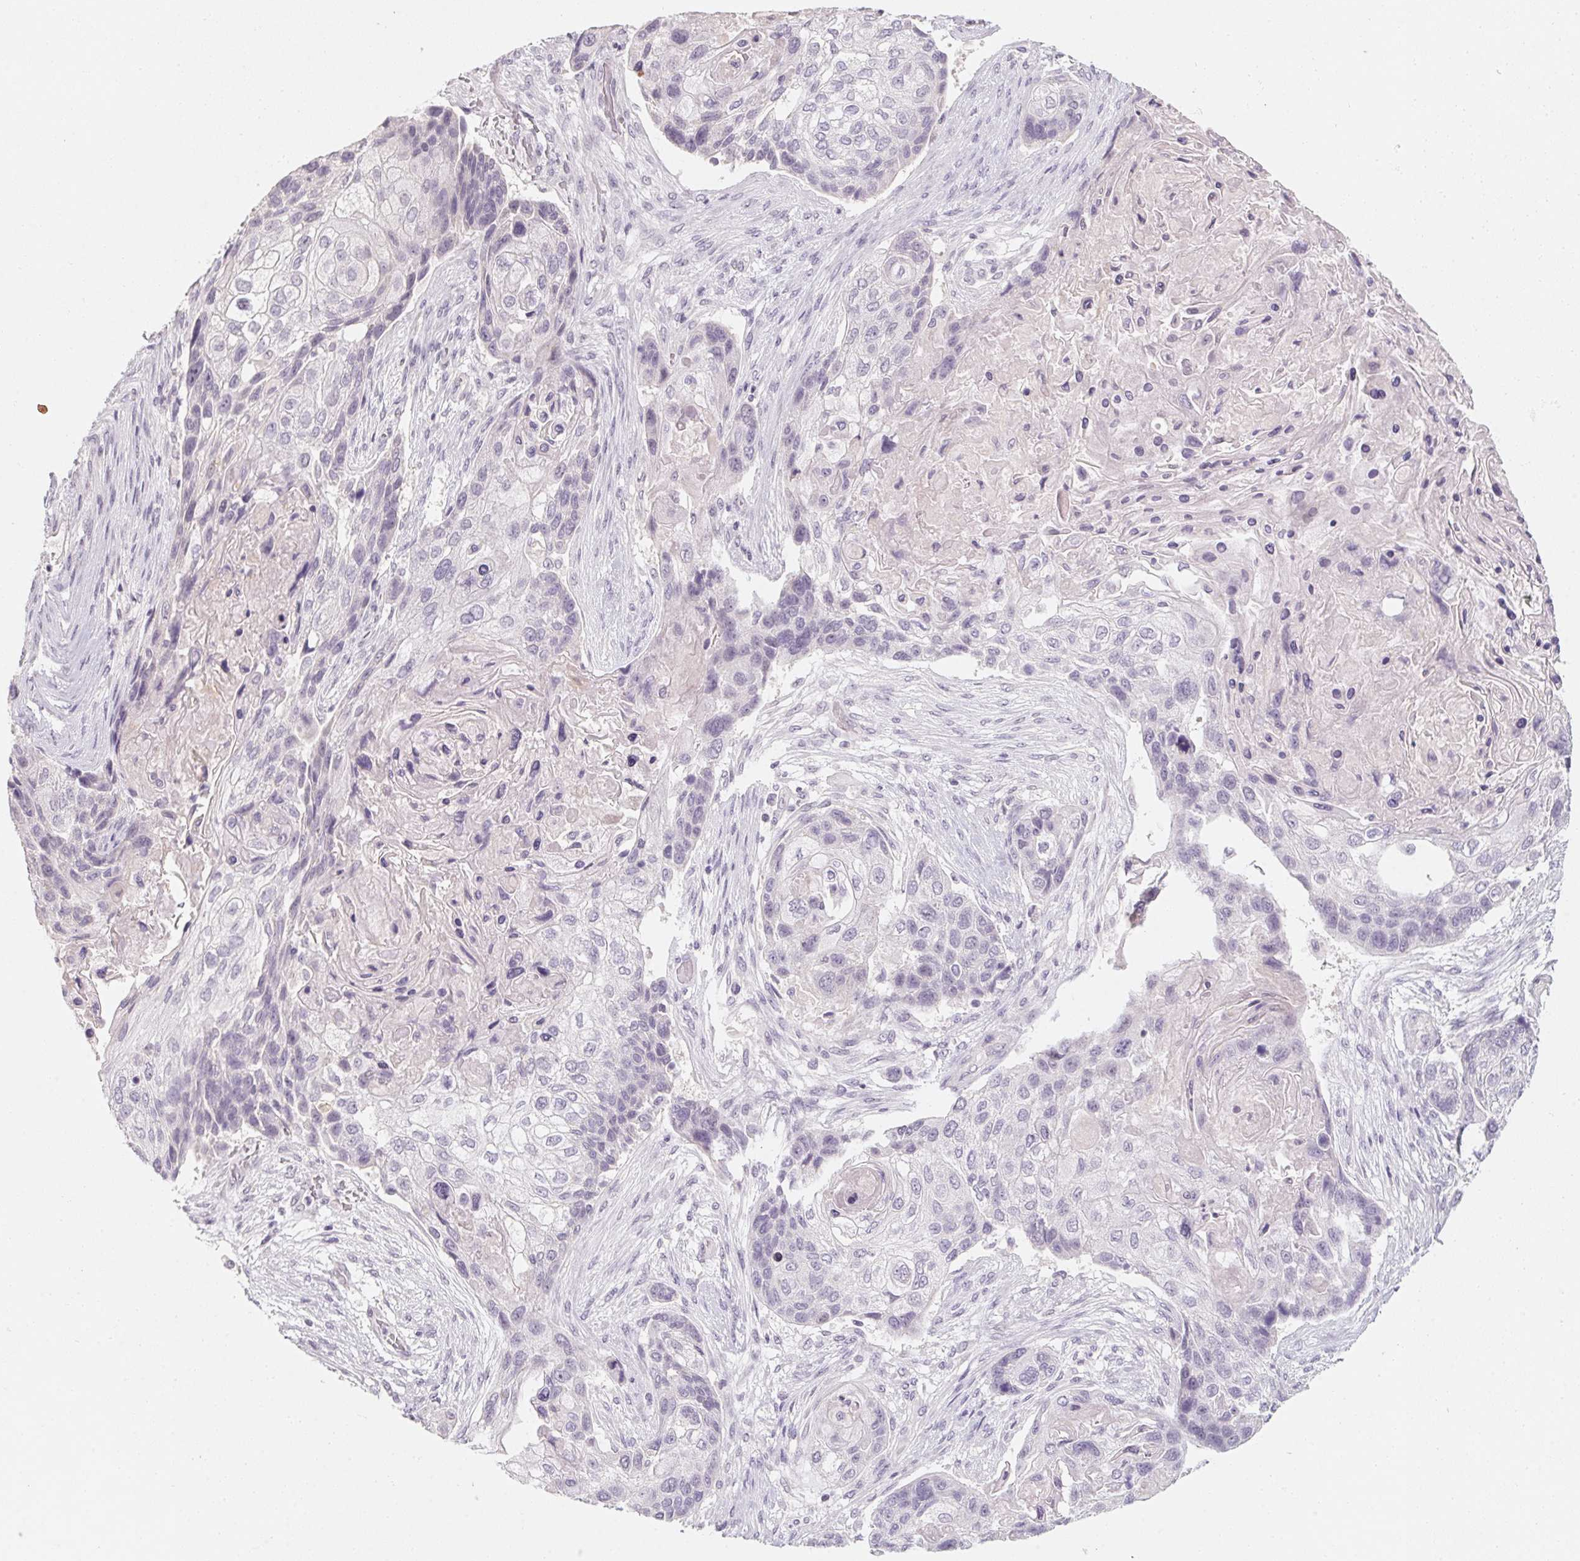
{"staining": {"intensity": "negative", "quantity": "none", "location": "none"}, "tissue": "lung cancer", "cell_type": "Tumor cells", "image_type": "cancer", "snomed": [{"axis": "morphology", "description": "Squamous cell carcinoma, NOS"}, {"axis": "topography", "description": "Lung"}], "caption": "IHC of human squamous cell carcinoma (lung) shows no staining in tumor cells.", "gene": "CAPZA3", "patient": {"sex": "male", "age": 69}}